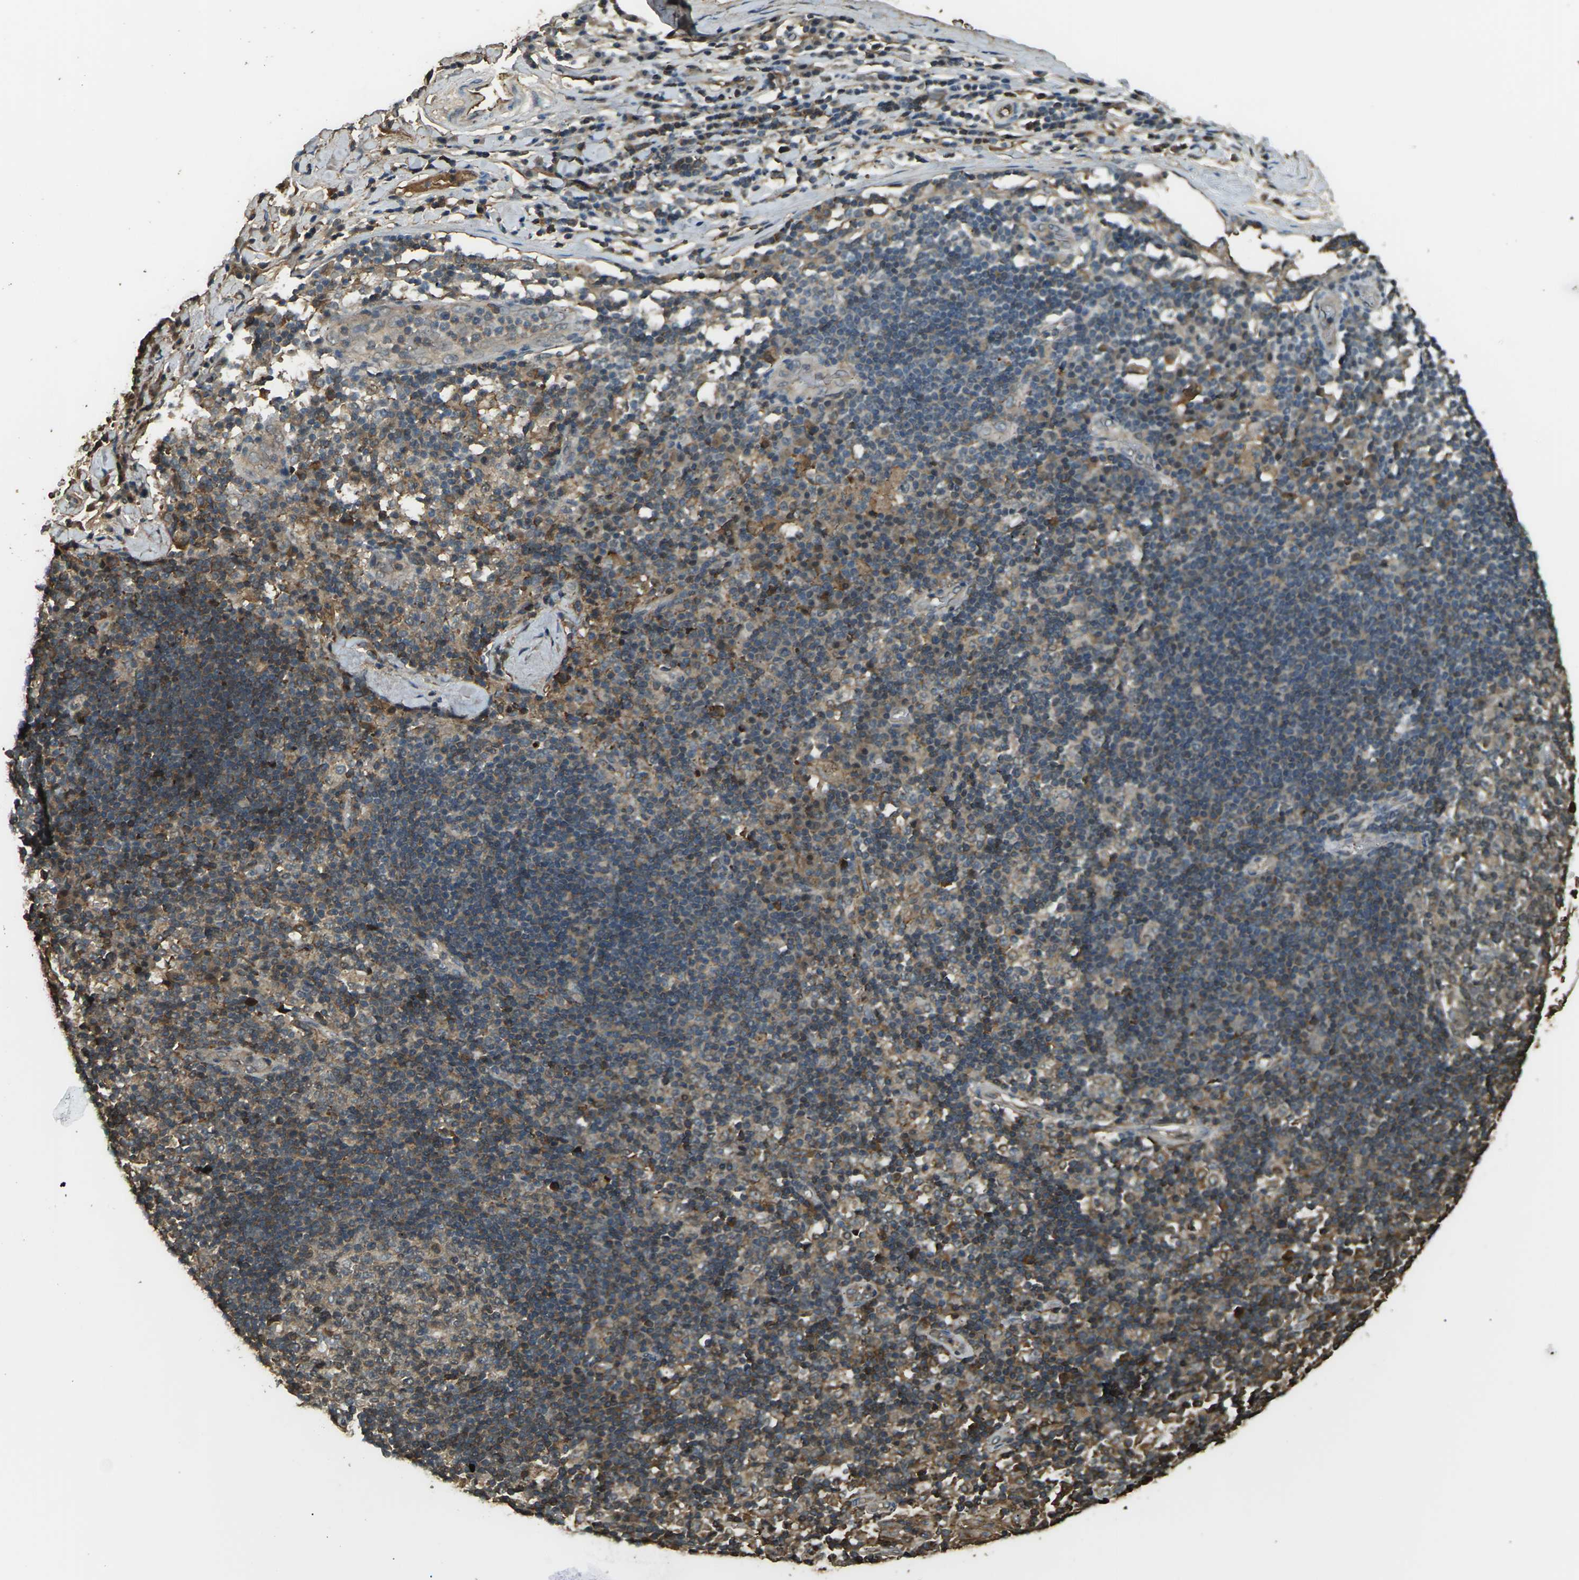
{"staining": {"intensity": "strong", "quantity": ">75%", "location": "cytoplasmic/membranous"}, "tissue": "adipose tissue", "cell_type": "Adipocytes", "image_type": "normal", "snomed": [{"axis": "morphology", "description": "Normal tissue, NOS"}, {"axis": "morphology", "description": "Adenocarcinoma, NOS"}, {"axis": "topography", "description": "Esophagus"}], "caption": "Adipocytes exhibit strong cytoplasmic/membranous expression in about >75% of cells in normal adipose tissue. (DAB (3,3'-diaminobenzidine) = brown stain, brightfield microscopy at high magnification).", "gene": "CYP1B1", "patient": {"sex": "male", "age": 62}}